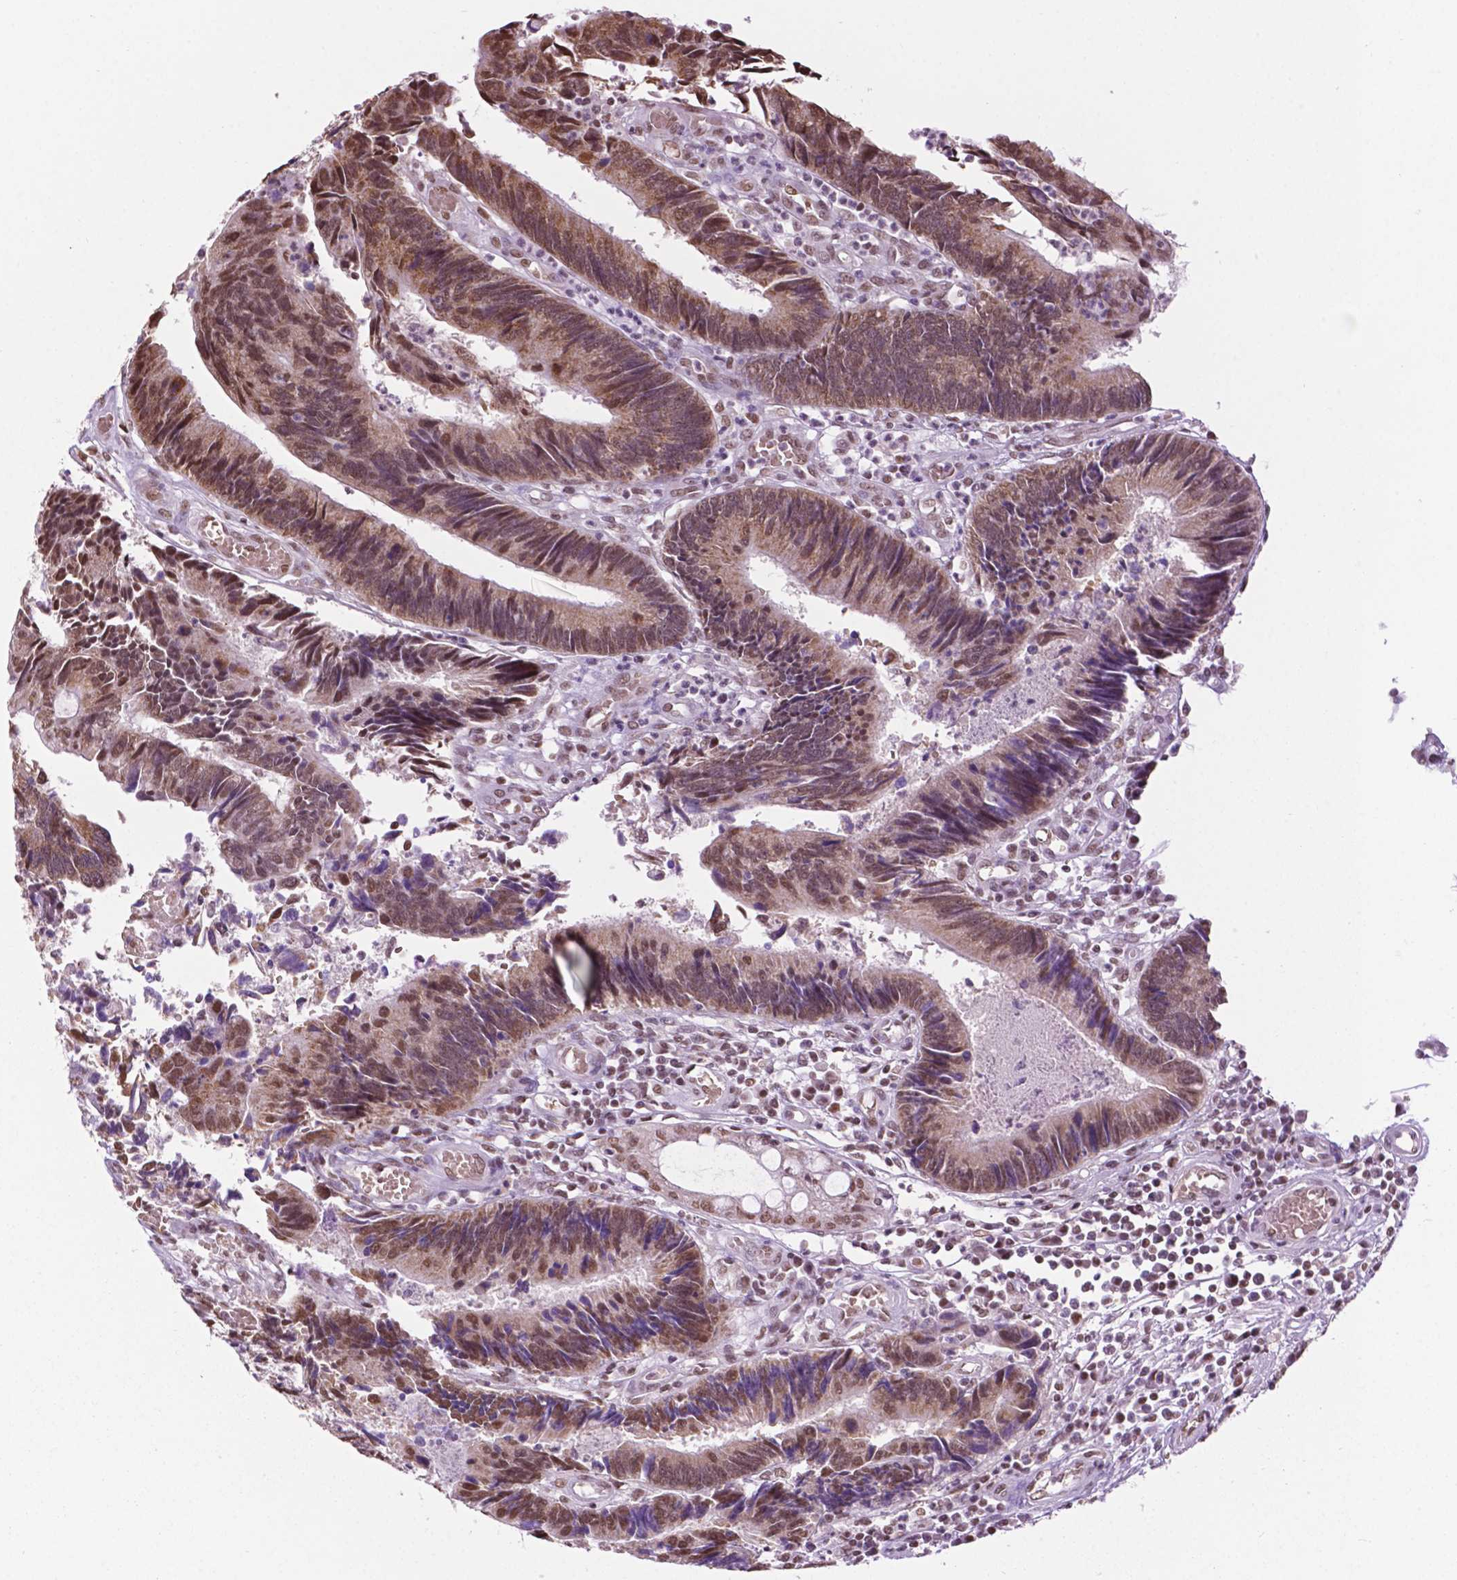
{"staining": {"intensity": "moderate", "quantity": ">75%", "location": "cytoplasmic/membranous,nuclear"}, "tissue": "colorectal cancer", "cell_type": "Tumor cells", "image_type": "cancer", "snomed": [{"axis": "morphology", "description": "Adenocarcinoma, NOS"}, {"axis": "topography", "description": "Colon"}], "caption": "Immunohistochemical staining of adenocarcinoma (colorectal) exhibits medium levels of moderate cytoplasmic/membranous and nuclear protein expression in about >75% of tumor cells.", "gene": "COL23A1", "patient": {"sex": "female", "age": 67}}